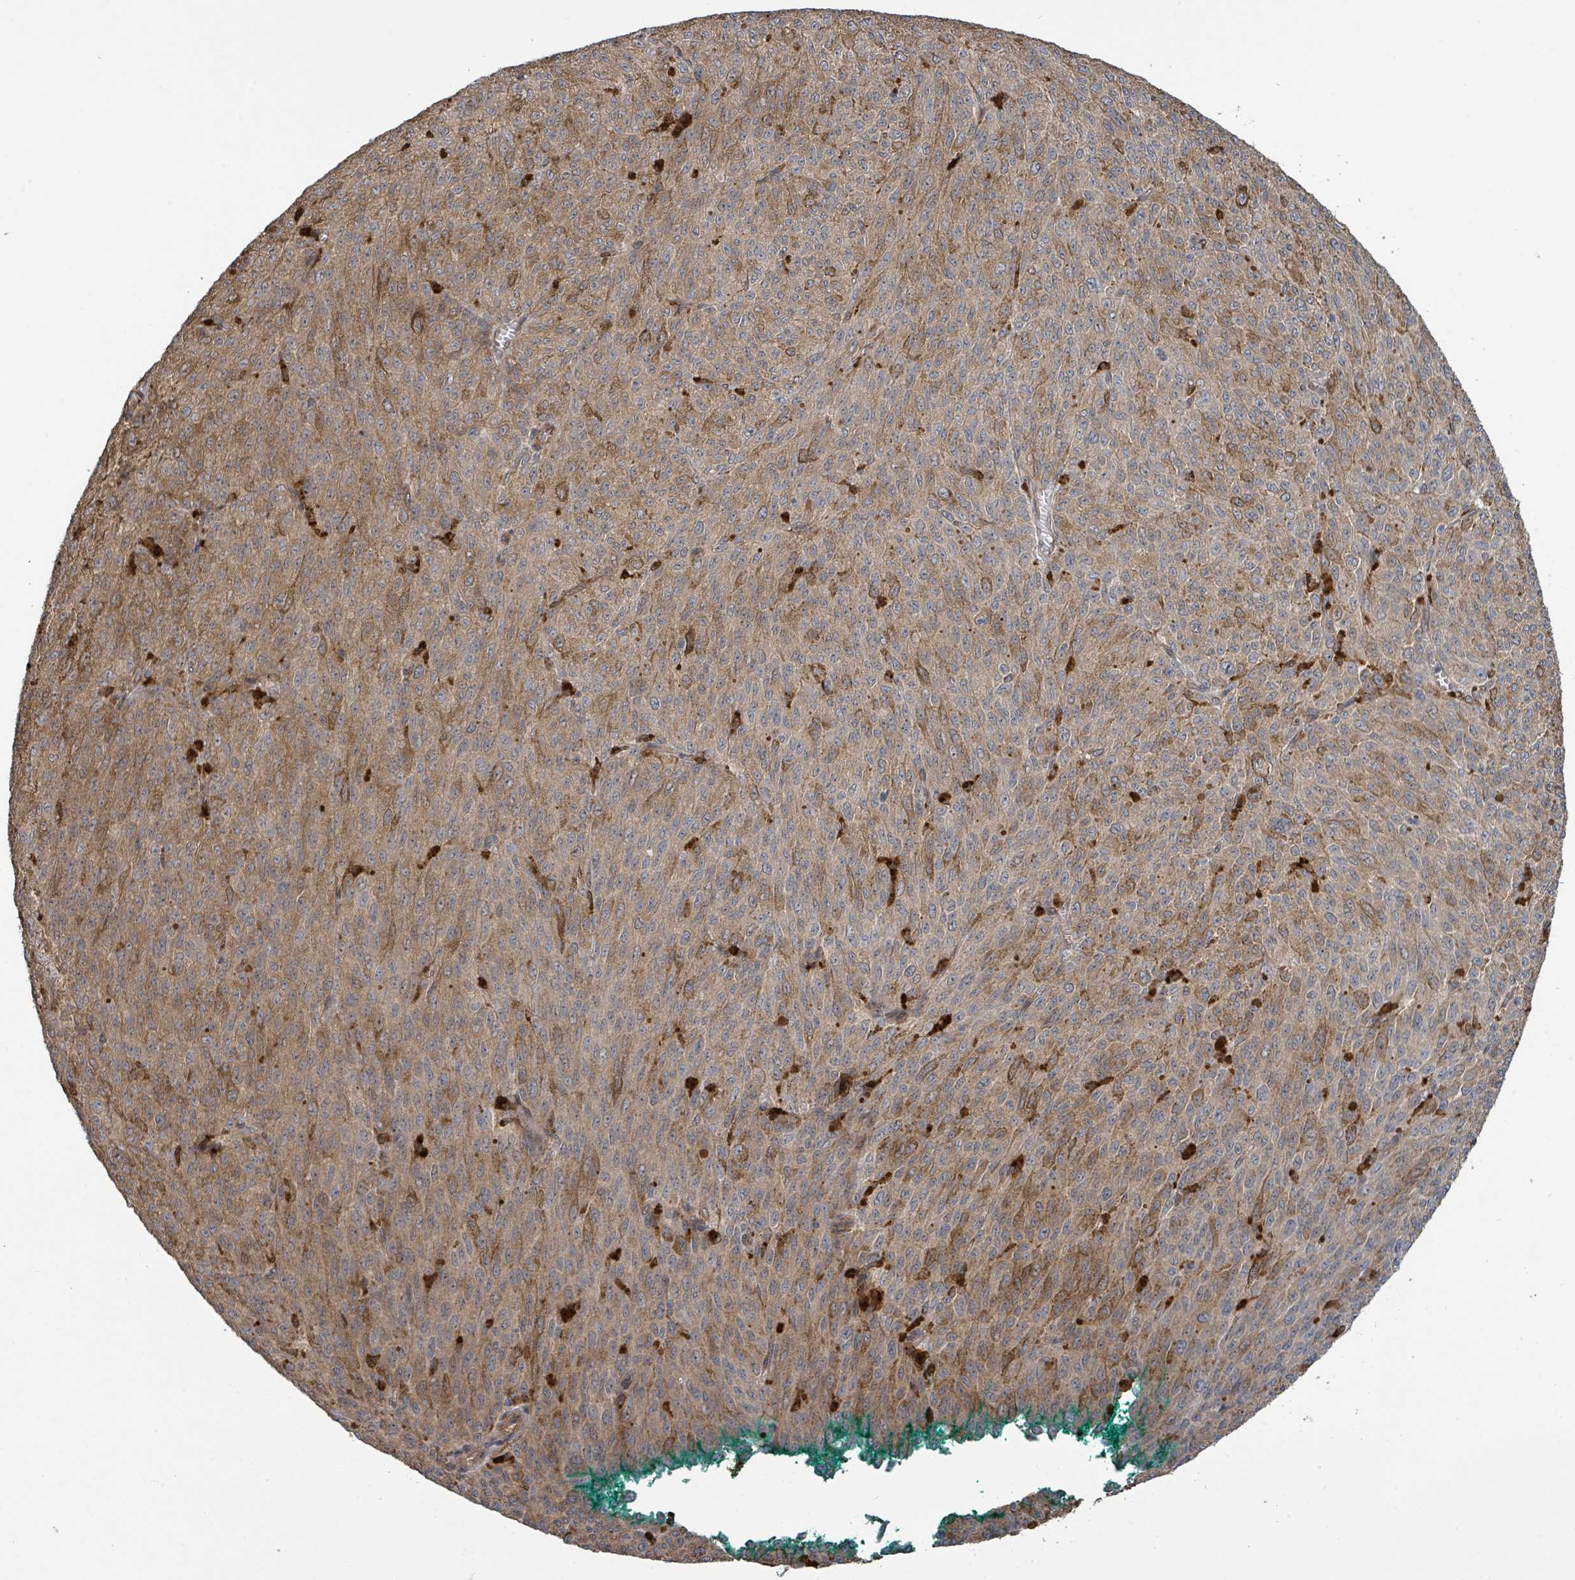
{"staining": {"intensity": "moderate", "quantity": ">75%", "location": "cytoplasmic/membranous"}, "tissue": "melanoma", "cell_type": "Tumor cells", "image_type": "cancer", "snomed": [{"axis": "morphology", "description": "Malignant melanoma, NOS"}, {"axis": "topography", "description": "Skin"}], "caption": "This is a histology image of IHC staining of malignant melanoma, which shows moderate expression in the cytoplasmic/membranous of tumor cells.", "gene": "ARPIN", "patient": {"sex": "female", "age": 52}}